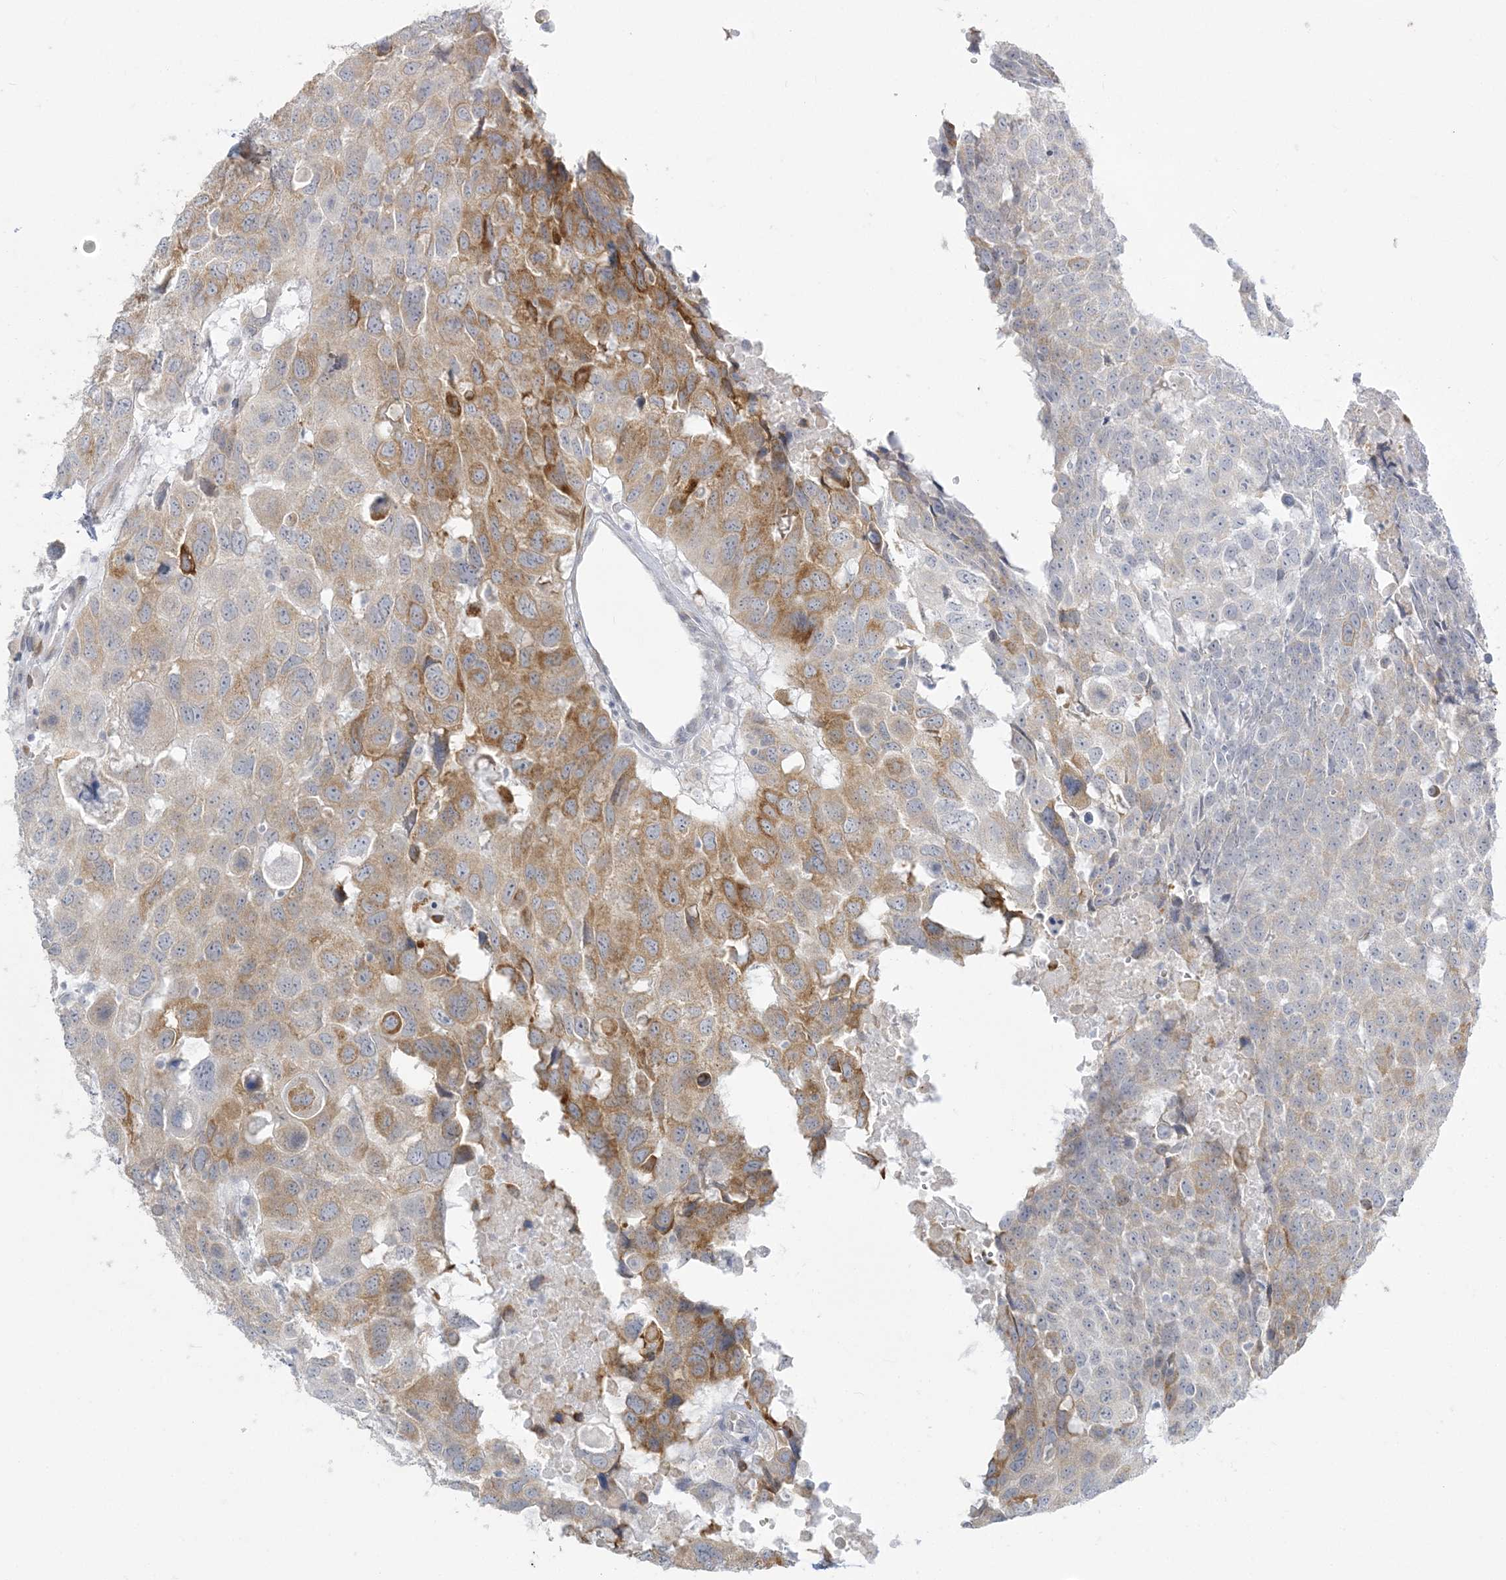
{"staining": {"intensity": "moderate", "quantity": "<25%", "location": "cytoplasmic/membranous"}, "tissue": "head and neck cancer", "cell_type": "Tumor cells", "image_type": "cancer", "snomed": [{"axis": "morphology", "description": "Squamous cell carcinoma, NOS"}, {"axis": "topography", "description": "Head-Neck"}], "caption": "Moderate cytoplasmic/membranous expression for a protein is seen in approximately <25% of tumor cells of head and neck cancer (squamous cell carcinoma) using immunohistochemistry (IHC).", "gene": "ZC3H6", "patient": {"sex": "male", "age": 66}}